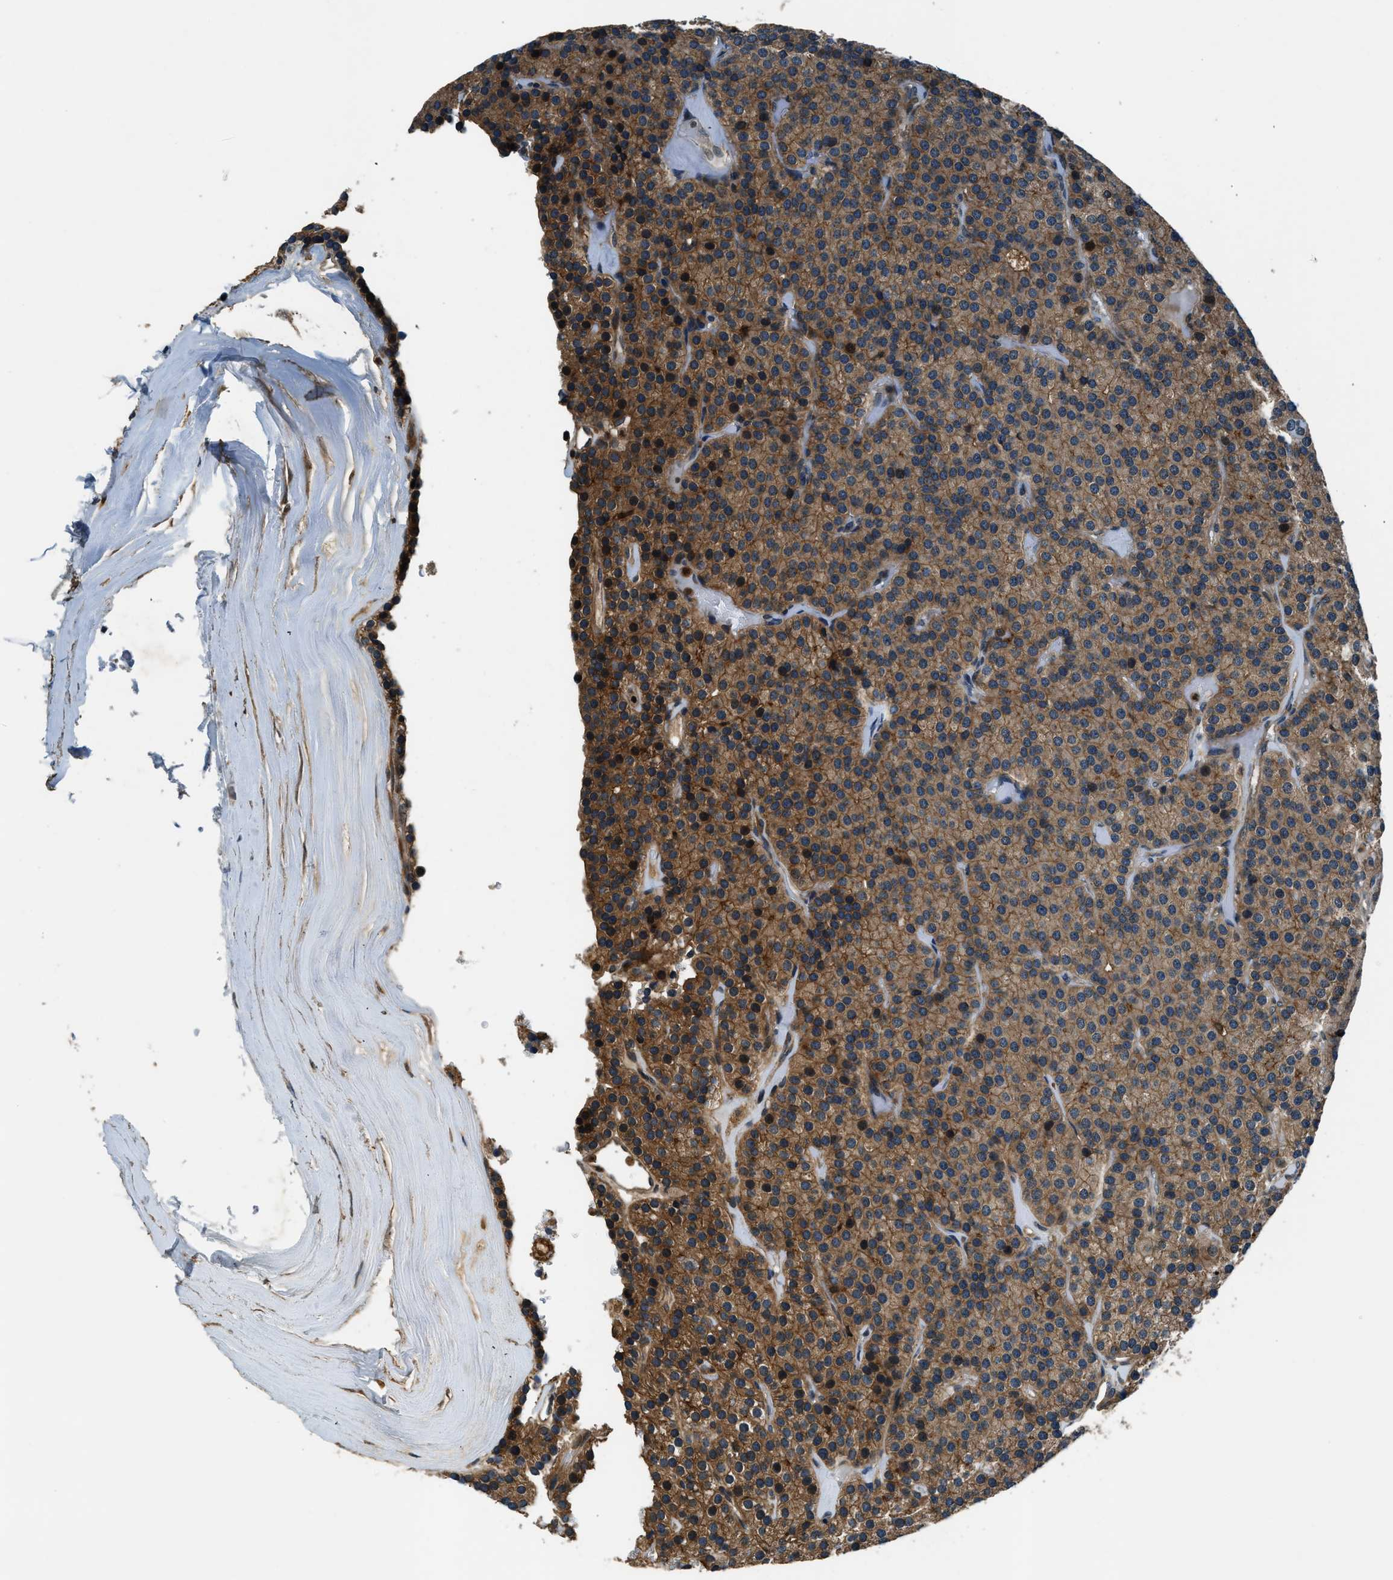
{"staining": {"intensity": "strong", "quantity": ">75%", "location": "cytoplasmic/membranous"}, "tissue": "parathyroid gland", "cell_type": "Glandular cells", "image_type": "normal", "snomed": [{"axis": "morphology", "description": "Normal tissue, NOS"}, {"axis": "morphology", "description": "Adenoma, NOS"}, {"axis": "topography", "description": "Parathyroid gland"}], "caption": "Immunohistochemistry (IHC) (DAB) staining of normal parathyroid gland demonstrates strong cytoplasmic/membranous protein staining in approximately >75% of glandular cells.", "gene": "ARHGEF11", "patient": {"sex": "female", "age": 86}}